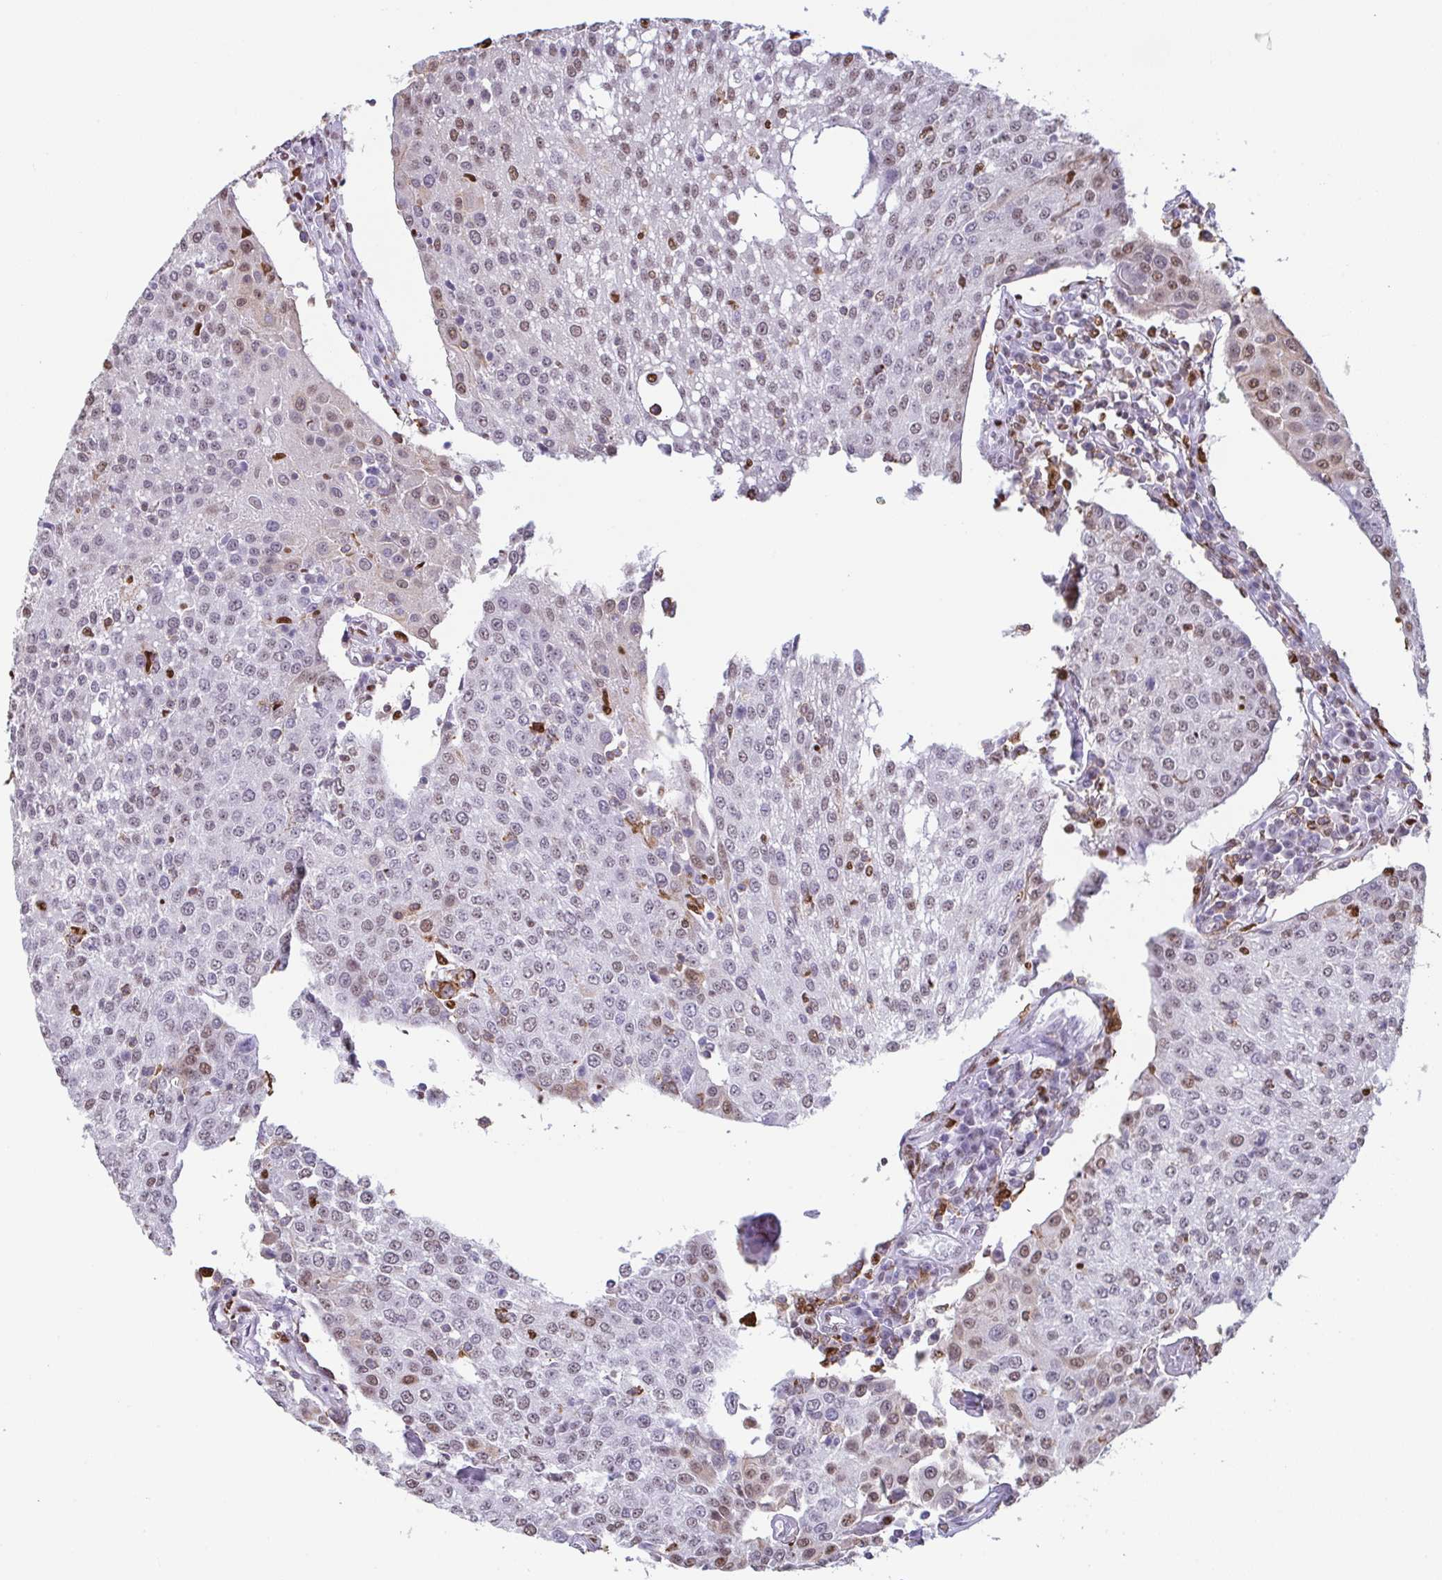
{"staining": {"intensity": "weak", "quantity": "25%-75%", "location": "nuclear"}, "tissue": "urothelial cancer", "cell_type": "Tumor cells", "image_type": "cancer", "snomed": [{"axis": "morphology", "description": "Urothelial carcinoma, High grade"}, {"axis": "topography", "description": "Urinary bladder"}], "caption": "Immunohistochemistry histopathology image of human urothelial cancer stained for a protein (brown), which exhibits low levels of weak nuclear positivity in approximately 25%-75% of tumor cells.", "gene": "BTBD10", "patient": {"sex": "female", "age": 85}}